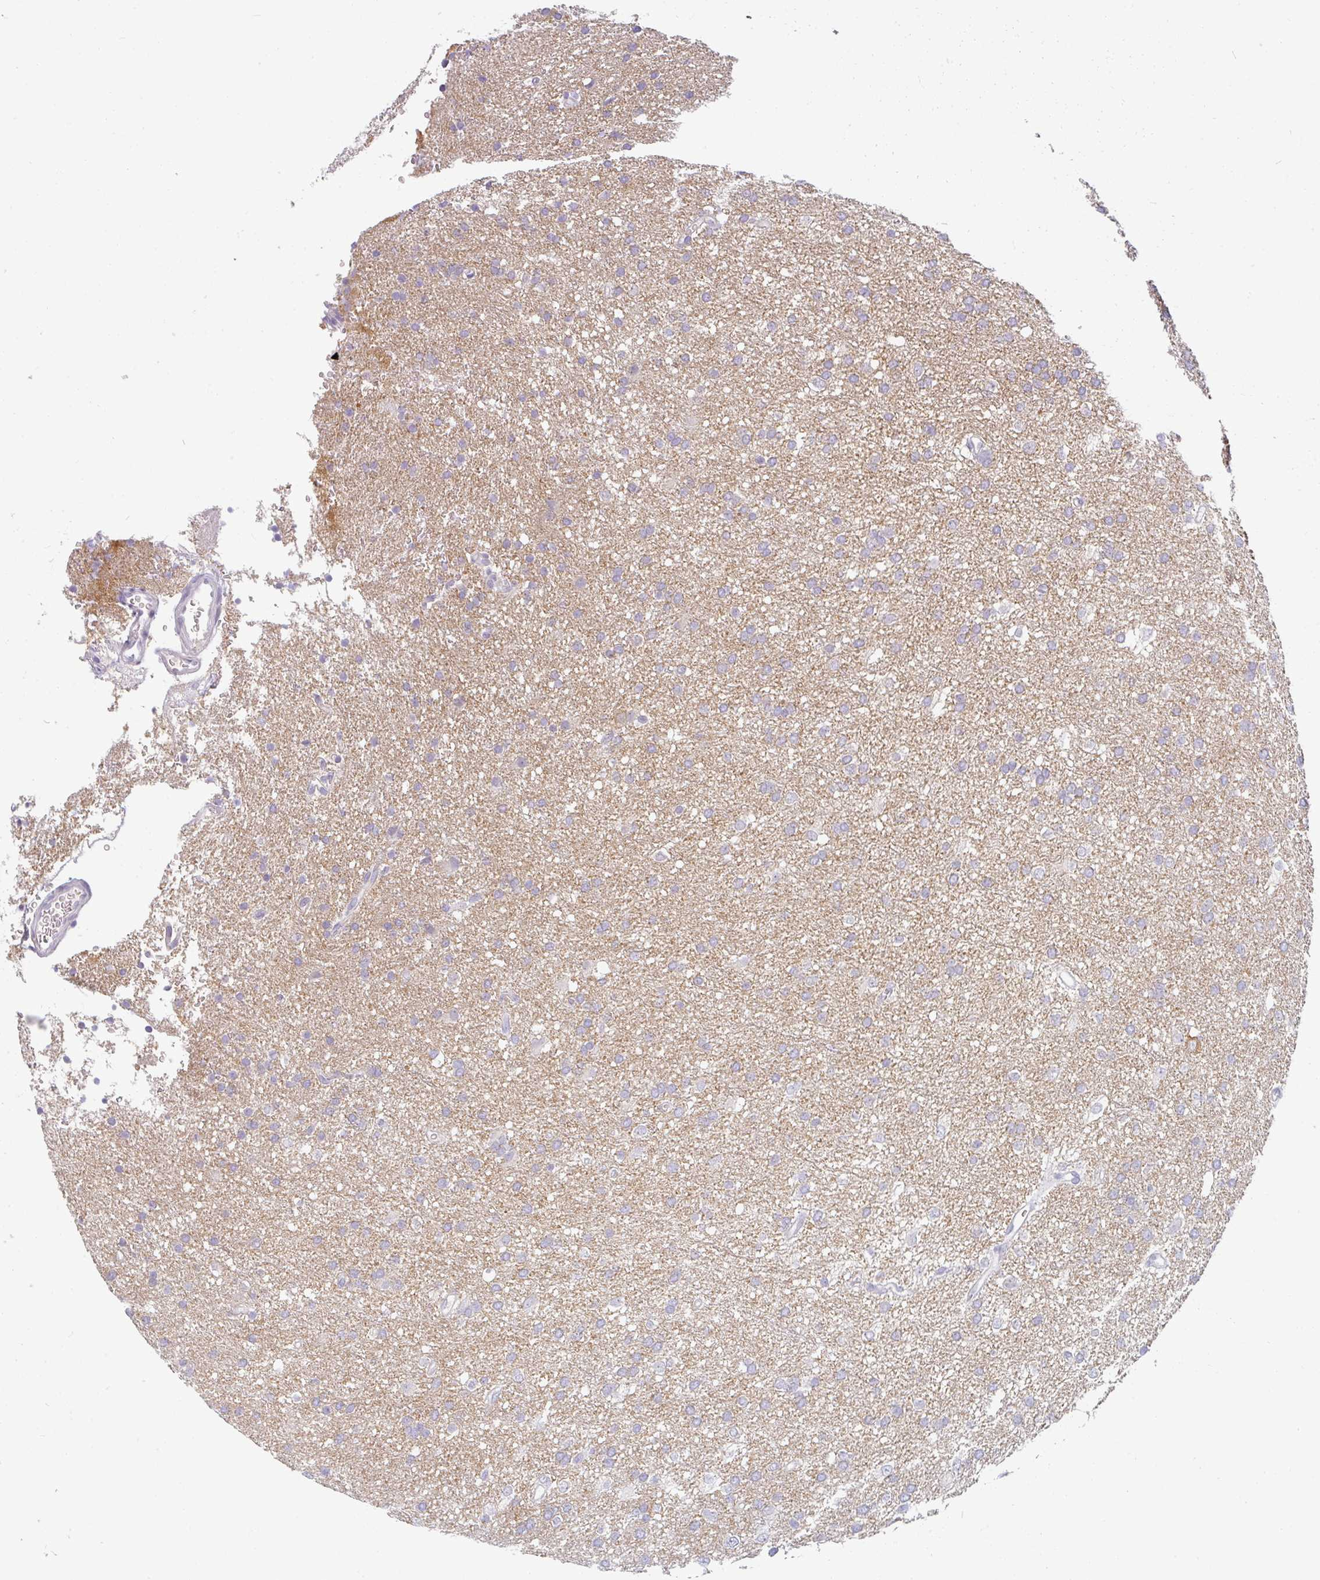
{"staining": {"intensity": "negative", "quantity": "none", "location": "none"}, "tissue": "glioma", "cell_type": "Tumor cells", "image_type": "cancer", "snomed": [{"axis": "morphology", "description": "Glioma, malignant, Low grade"}, {"axis": "topography", "description": "Brain"}], "caption": "IHC photomicrograph of neoplastic tissue: human glioma stained with DAB (3,3'-diaminobenzidine) exhibits no significant protein expression in tumor cells.", "gene": "PPFIA4", "patient": {"sex": "female", "age": 33}}